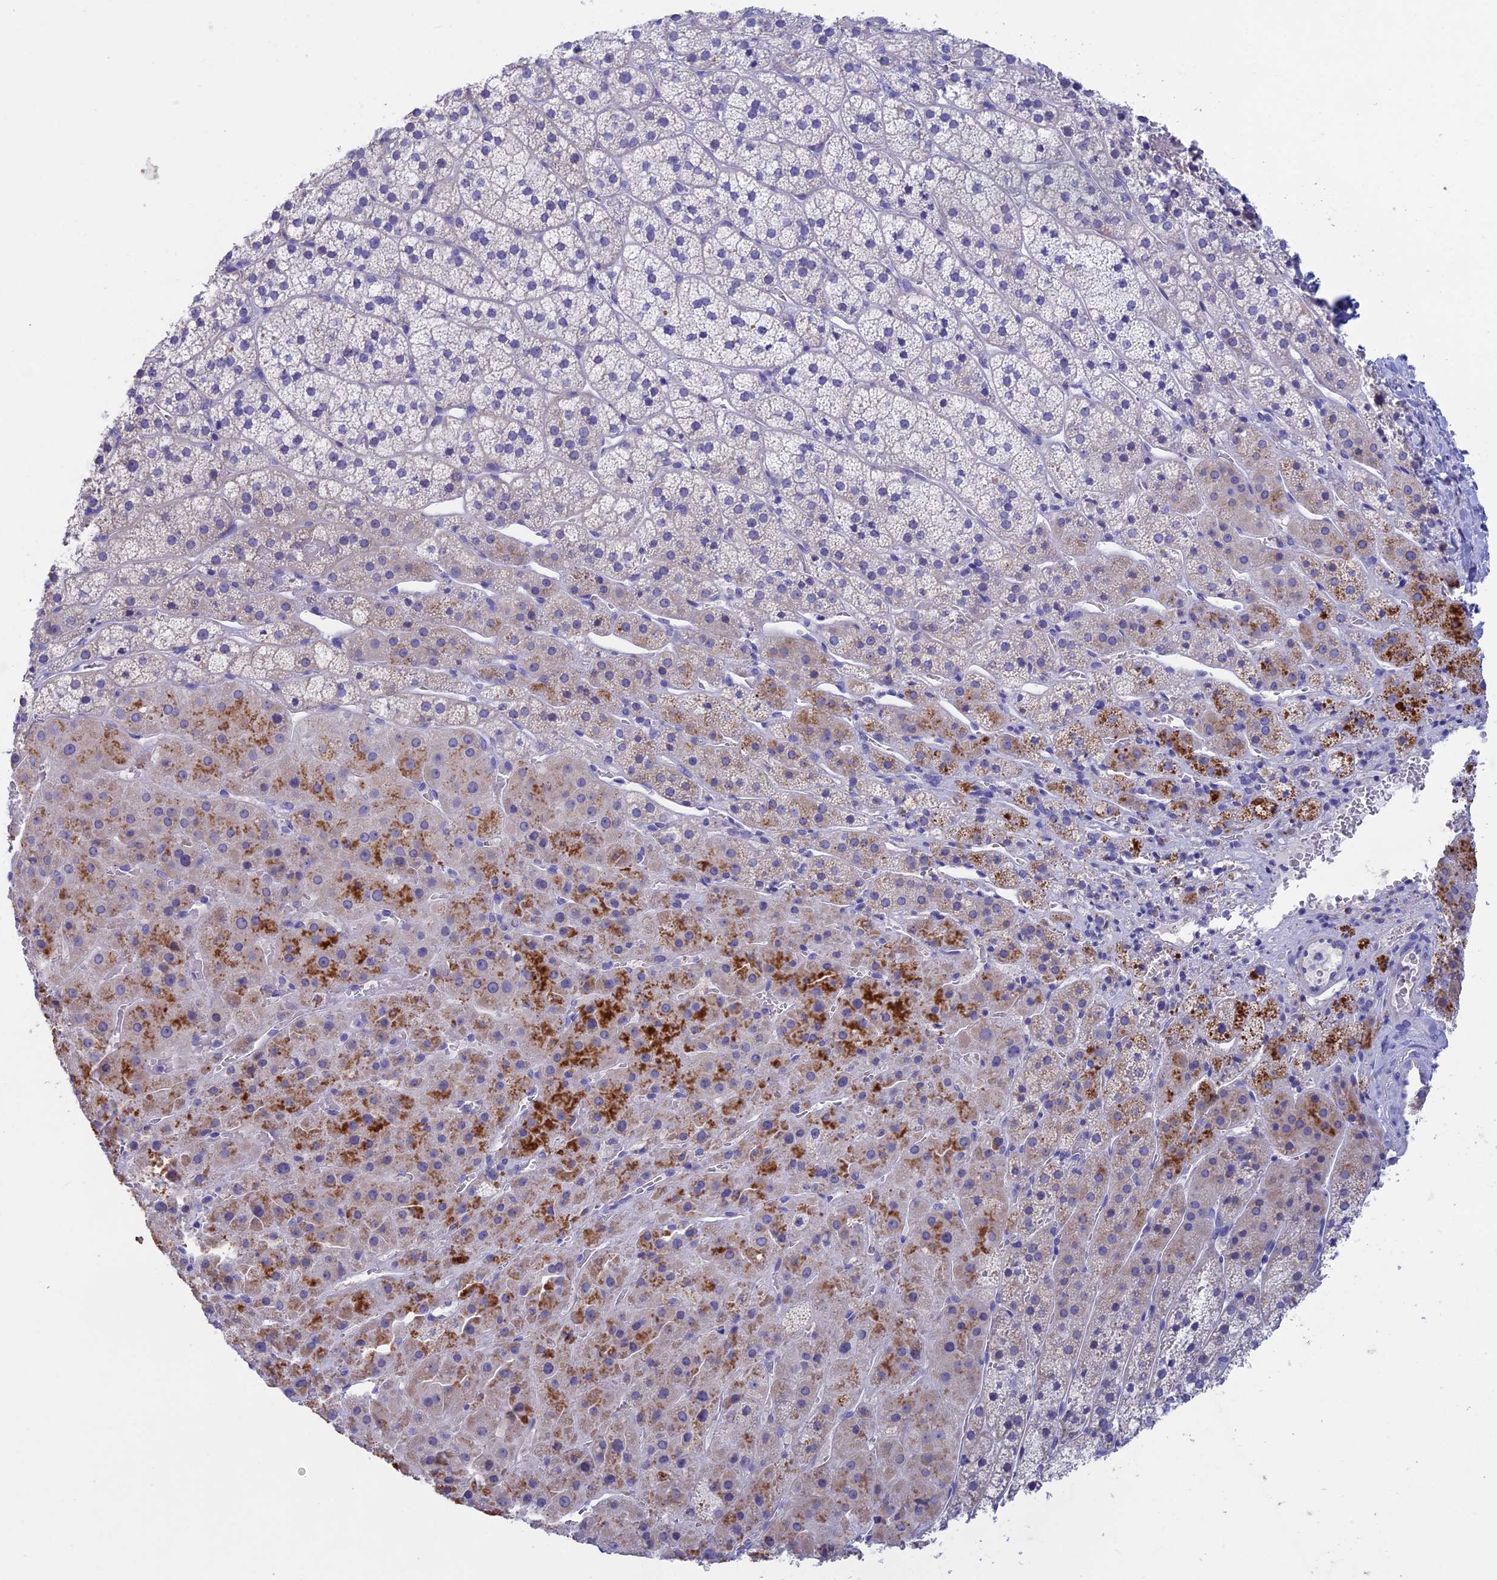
{"staining": {"intensity": "strong", "quantity": "<25%", "location": "cytoplasmic/membranous"}, "tissue": "adrenal gland", "cell_type": "Glandular cells", "image_type": "normal", "snomed": [{"axis": "morphology", "description": "Normal tissue, NOS"}, {"axis": "topography", "description": "Adrenal gland"}], "caption": "Immunohistochemistry (IHC) (DAB) staining of benign adrenal gland shows strong cytoplasmic/membranous protein expression in approximately <25% of glandular cells. Using DAB (3,3'-diaminobenzidine) (brown) and hematoxylin (blue) stains, captured at high magnification using brightfield microscopy.", "gene": "BTBD19", "patient": {"sex": "female", "age": 44}}